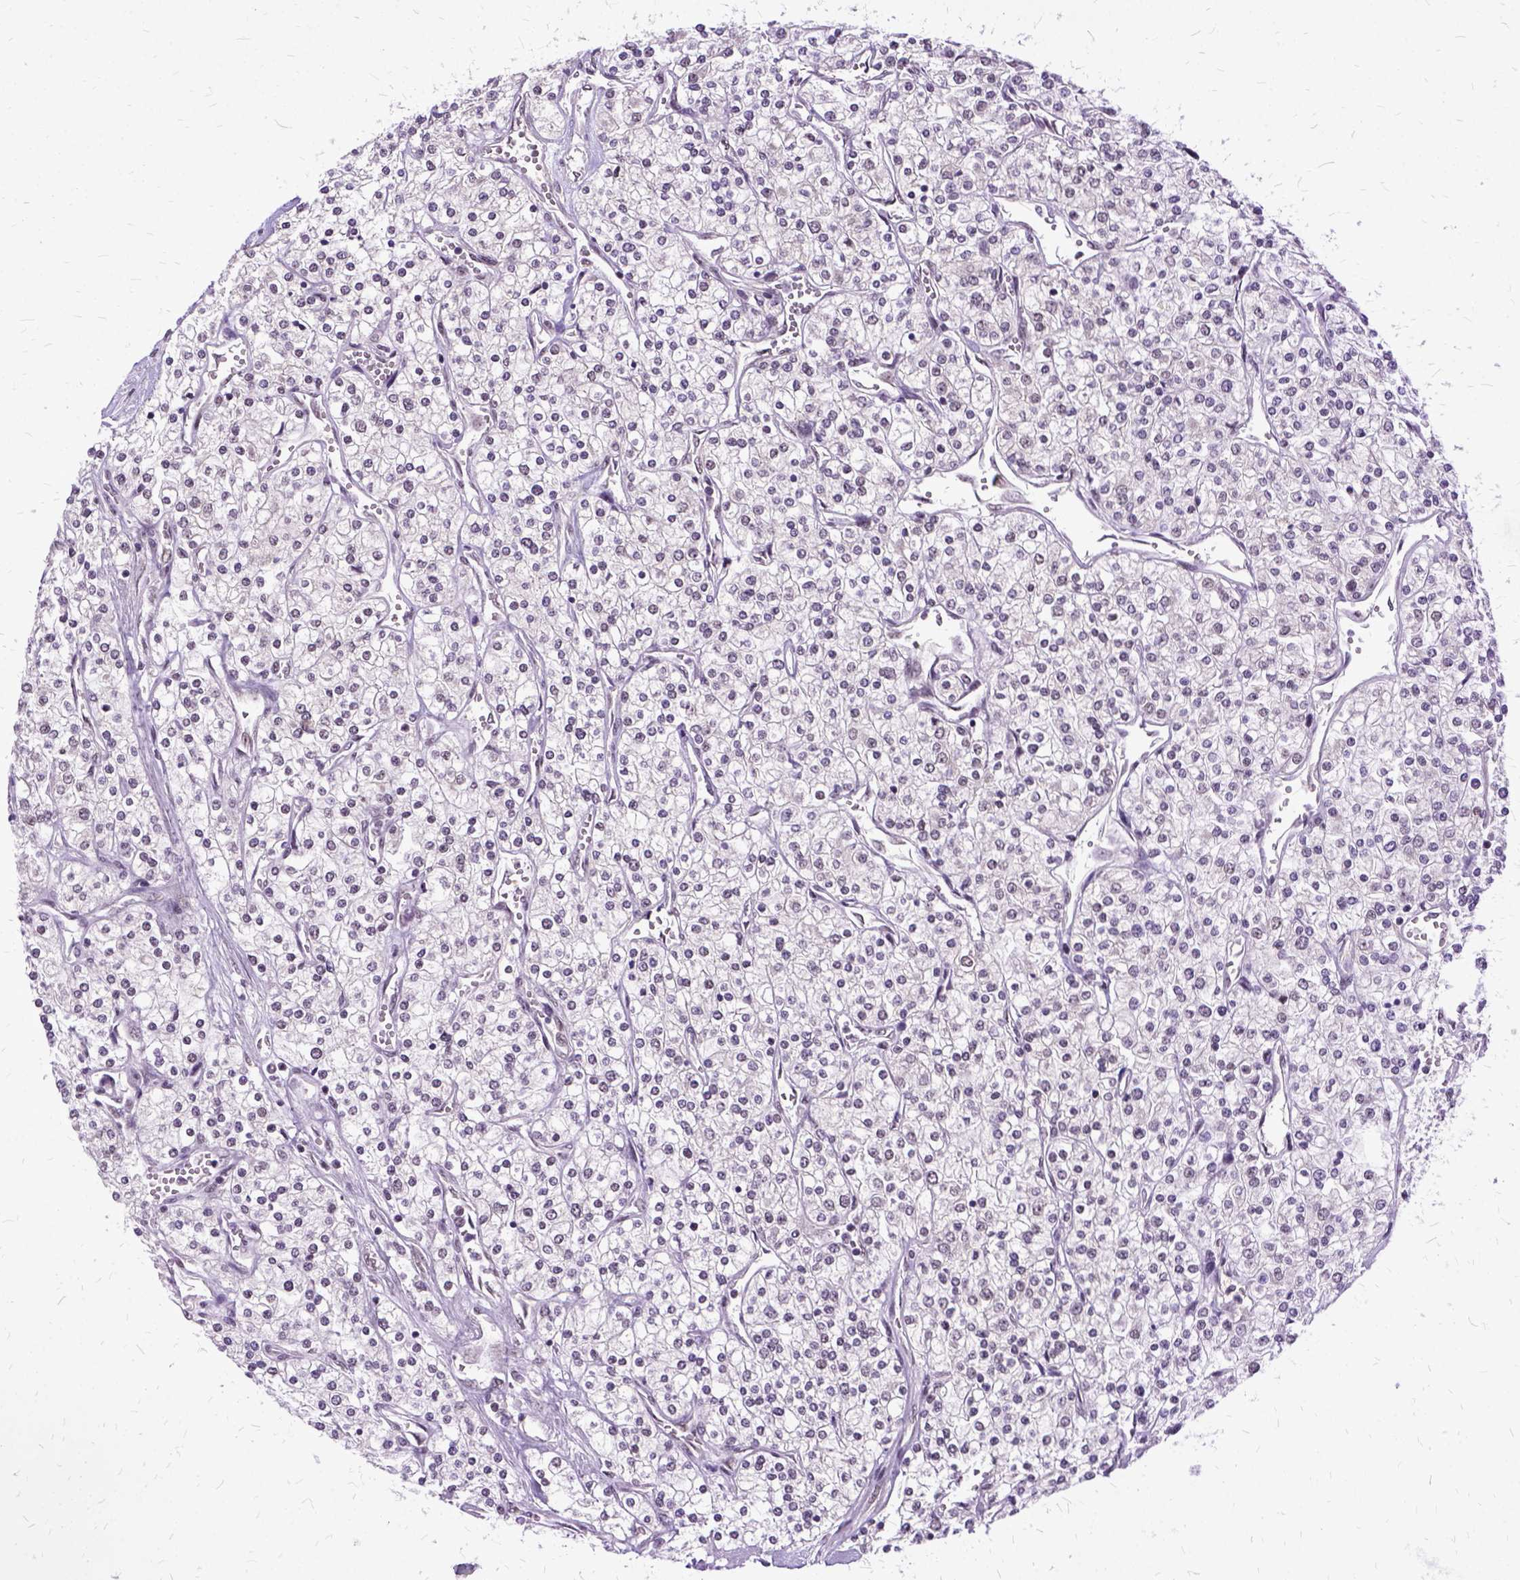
{"staining": {"intensity": "weak", "quantity": "<25%", "location": "nuclear"}, "tissue": "renal cancer", "cell_type": "Tumor cells", "image_type": "cancer", "snomed": [{"axis": "morphology", "description": "Adenocarcinoma, NOS"}, {"axis": "topography", "description": "Kidney"}], "caption": "Immunohistochemical staining of human adenocarcinoma (renal) demonstrates no significant positivity in tumor cells.", "gene": "SETD1A", "patient": {"sex": "male", "age": 80}}